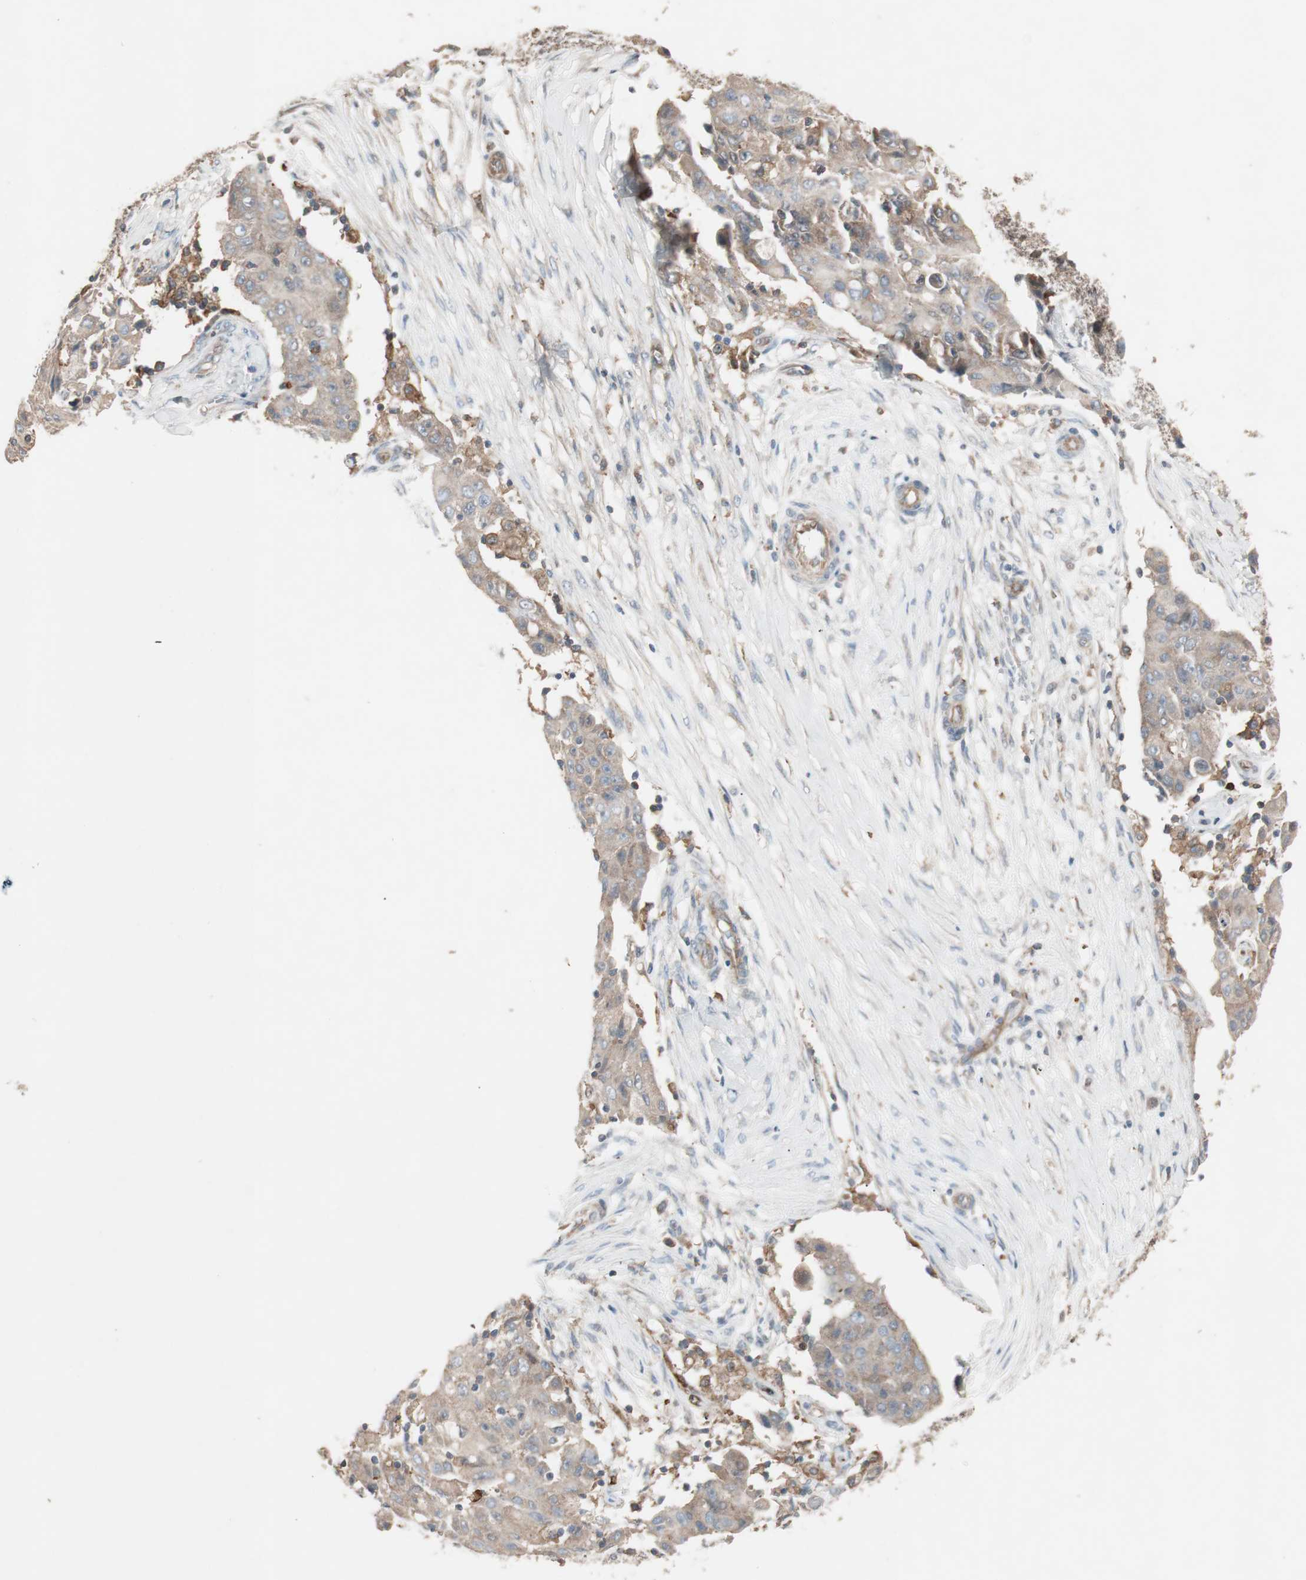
{"staining": {"intensity": "moderate", "quantity": ">75%", "location": "cytoplasmic/membranous"}, "tissue": "ovarian cancer", "cell_type": "Tumor cells", "image_type": "cancer", "snomed": [{"axis": "morphology", "description": "Carcinoma, endometroid"}, {"axis": "topography", "description": "Ovary"}], "caption": "This is an image of immunohistochemistry (IHC) staining of ovarian cancer (endometroid carcinoma), which shows moderate expression in the cytoplasmic/membranous of tumor cells.", "gene": "STAB1", "patient": {"sex": "female", "age": 42}}